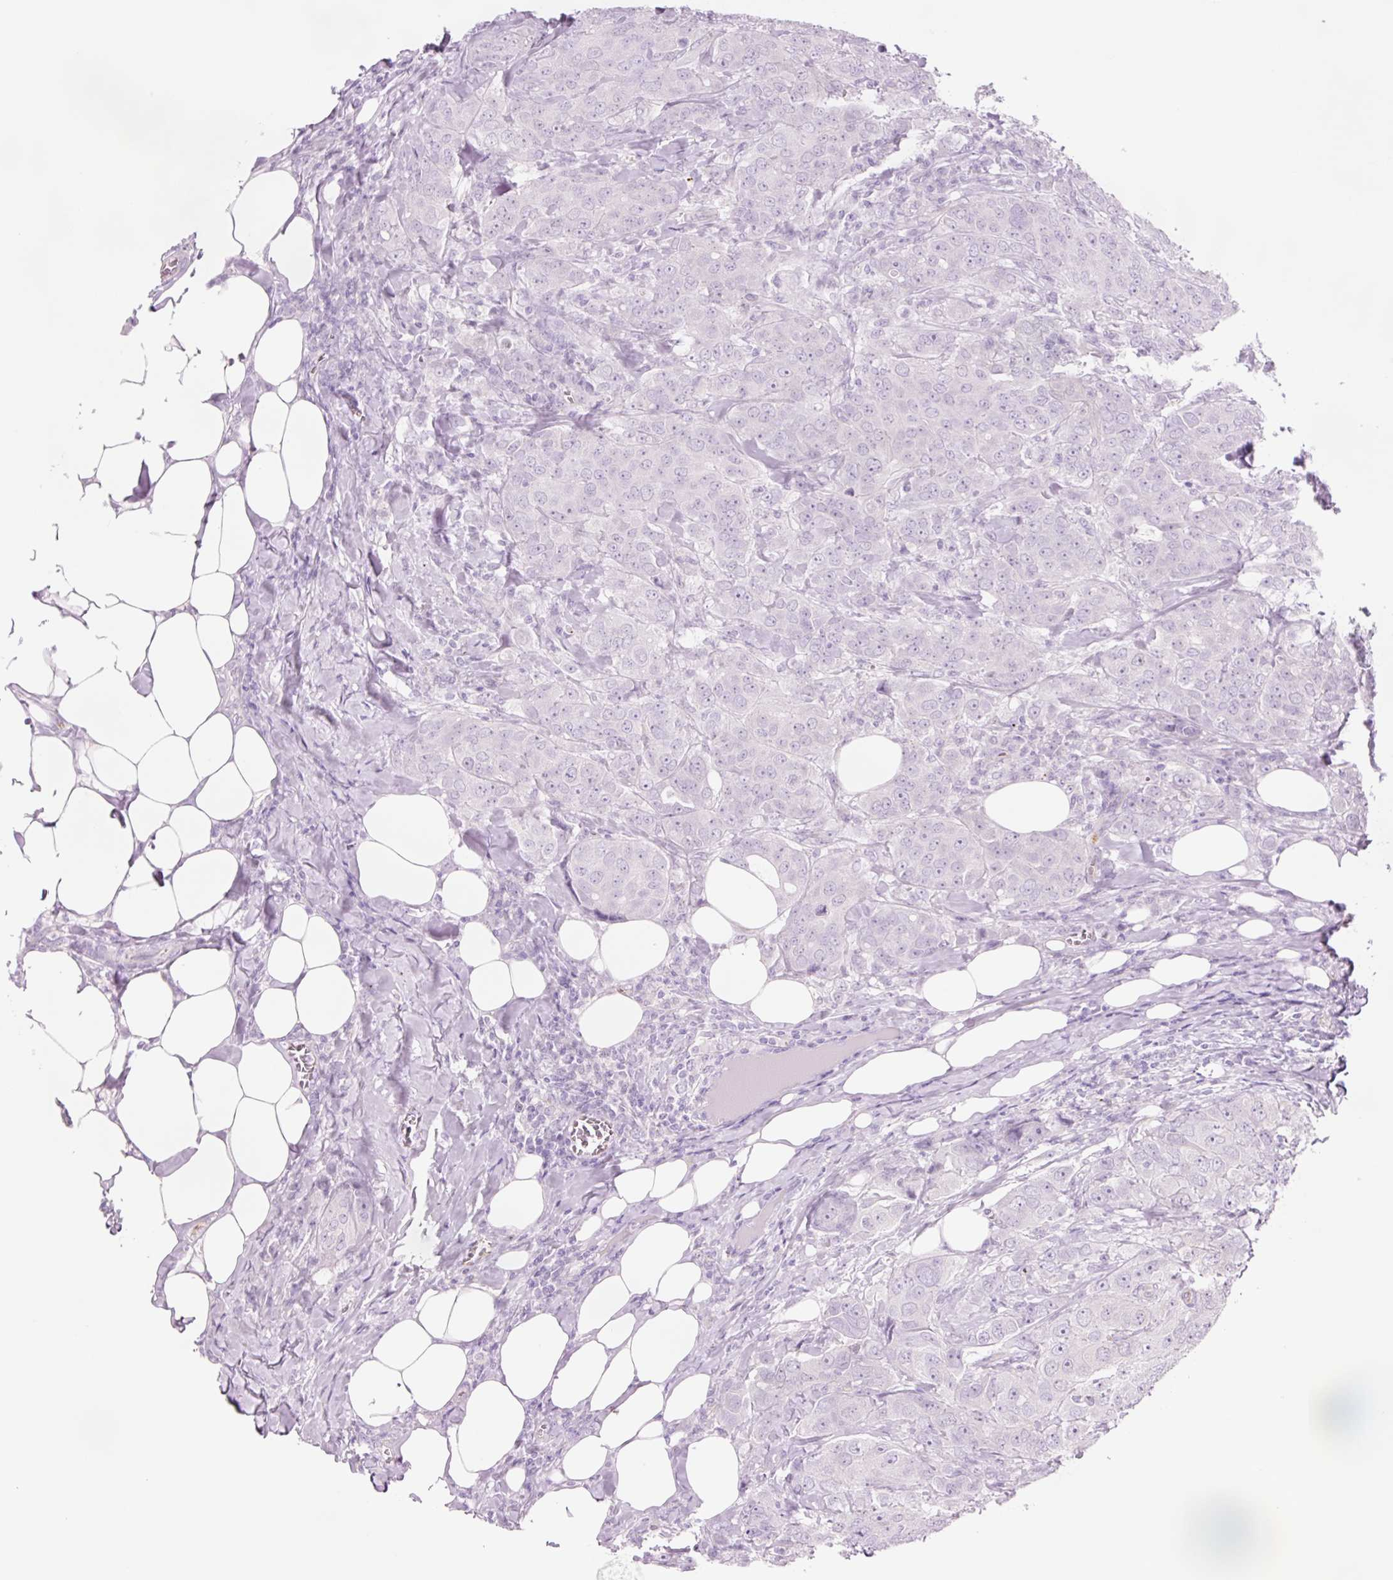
{"staining": {"intensity": "negative", "quantity": "none", "location": "none"}, "tissue": "breast cancer", "cell_type": "Tumor cells", "image_type": "cancer", "snomed": [{"axis": "morphology", "description": "Duct carcinoma"}, {"axis": "topography", "description": "Breast"}], "caption": "Protein analysis of intraductal carcinoma (breast) shows no significant staining in tumor cells.", "gene": "HSPA4L", "patient": {"sex": "female", "age": 43}}